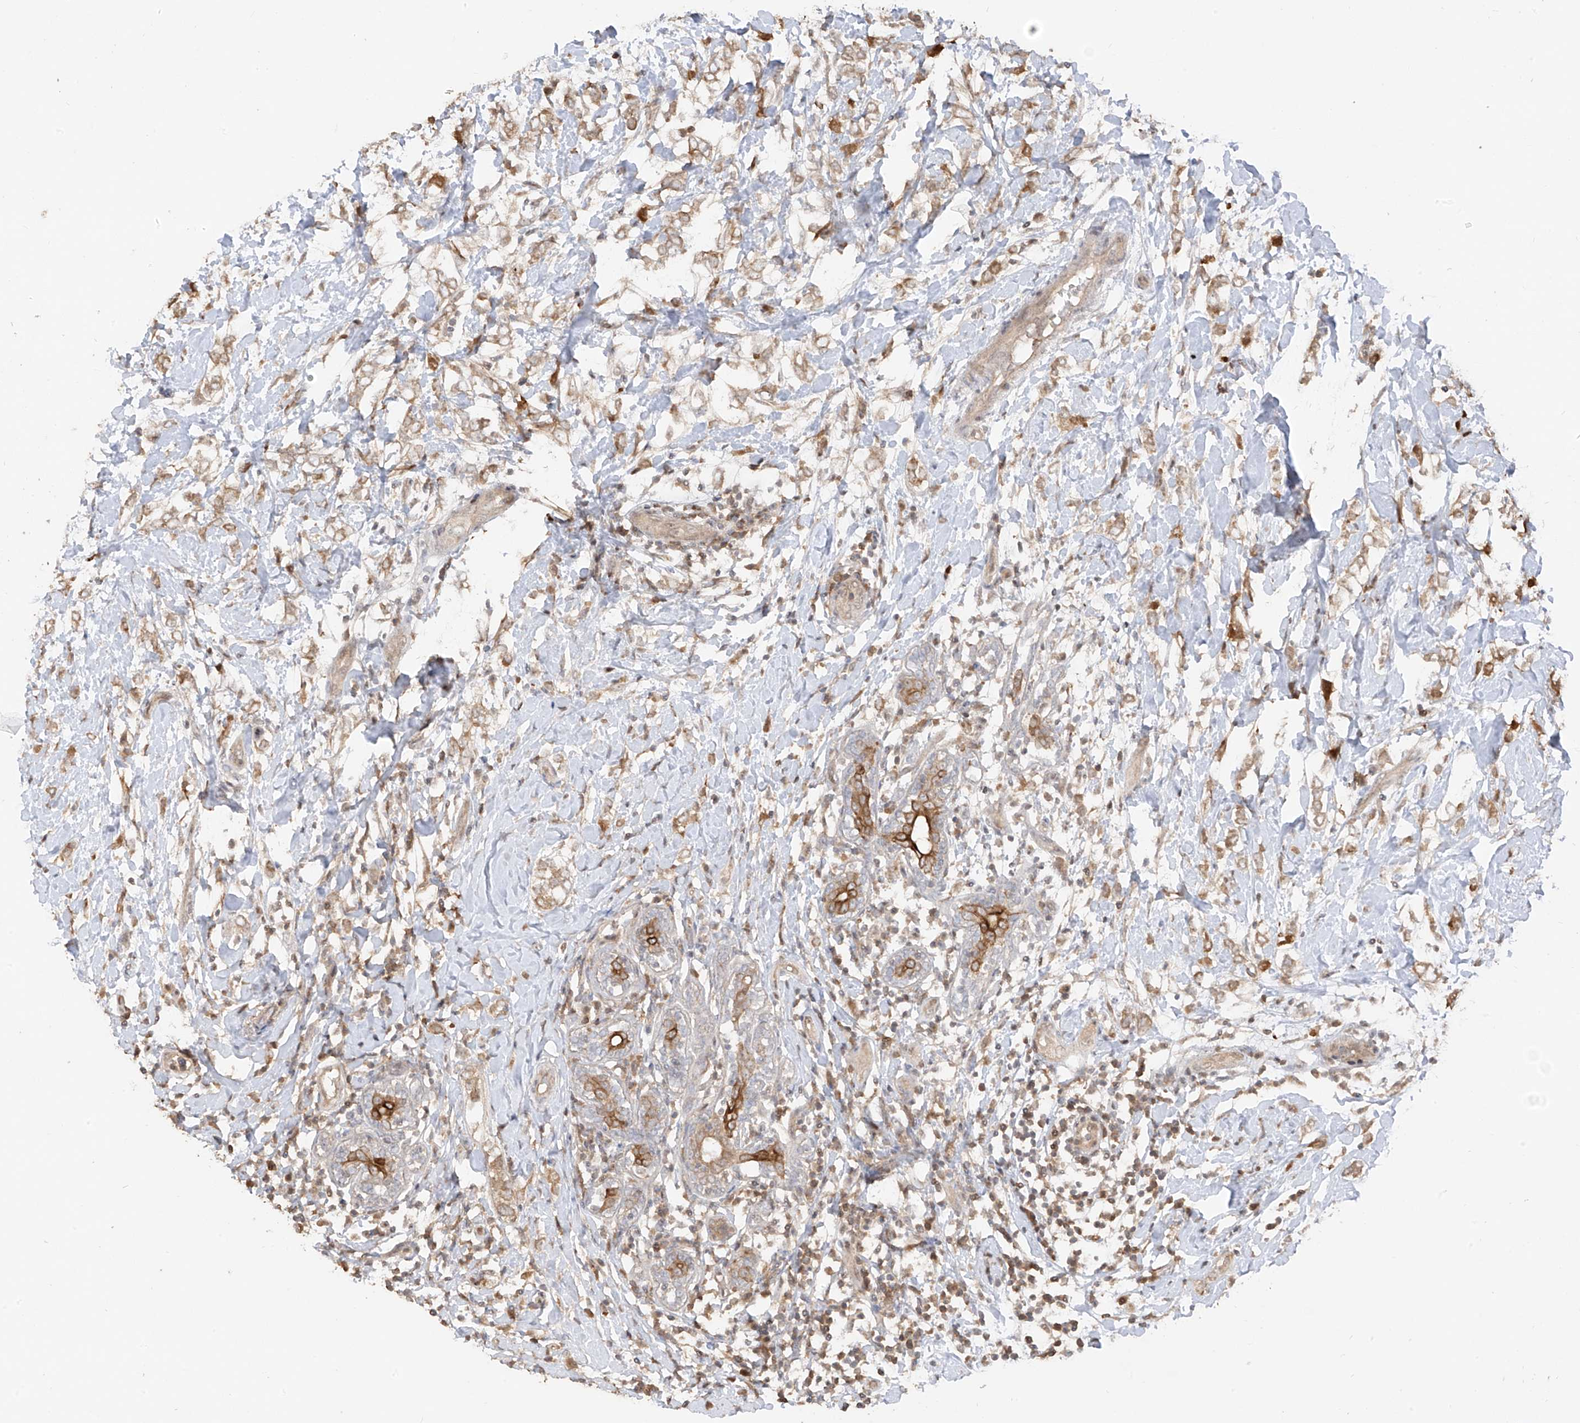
{"staining": {"intensity": "moderate", "quantity": ">75%", "location": "cytoplasmic/membranous"}, "tissue": "breast cancer", "cell_type": "Tumor cells", "image_type": "cancer", "snomed": [{"axis": "morphology", "description": "Normal tissue, NOS"}, {"axis": "morphology", "description": "Lobular carcinoma"}, {"axis": "topography", "description": "Breast"}], "caption": "Immunohistochemical staining of breast cancer (lobular carcinoma) displays medium levels of moderate cytoplasmic/membranous protein positivity in about >75% of tumor cells.", "gene": "COLGALT2", "patient": {"sex": "female", "age": 47}}